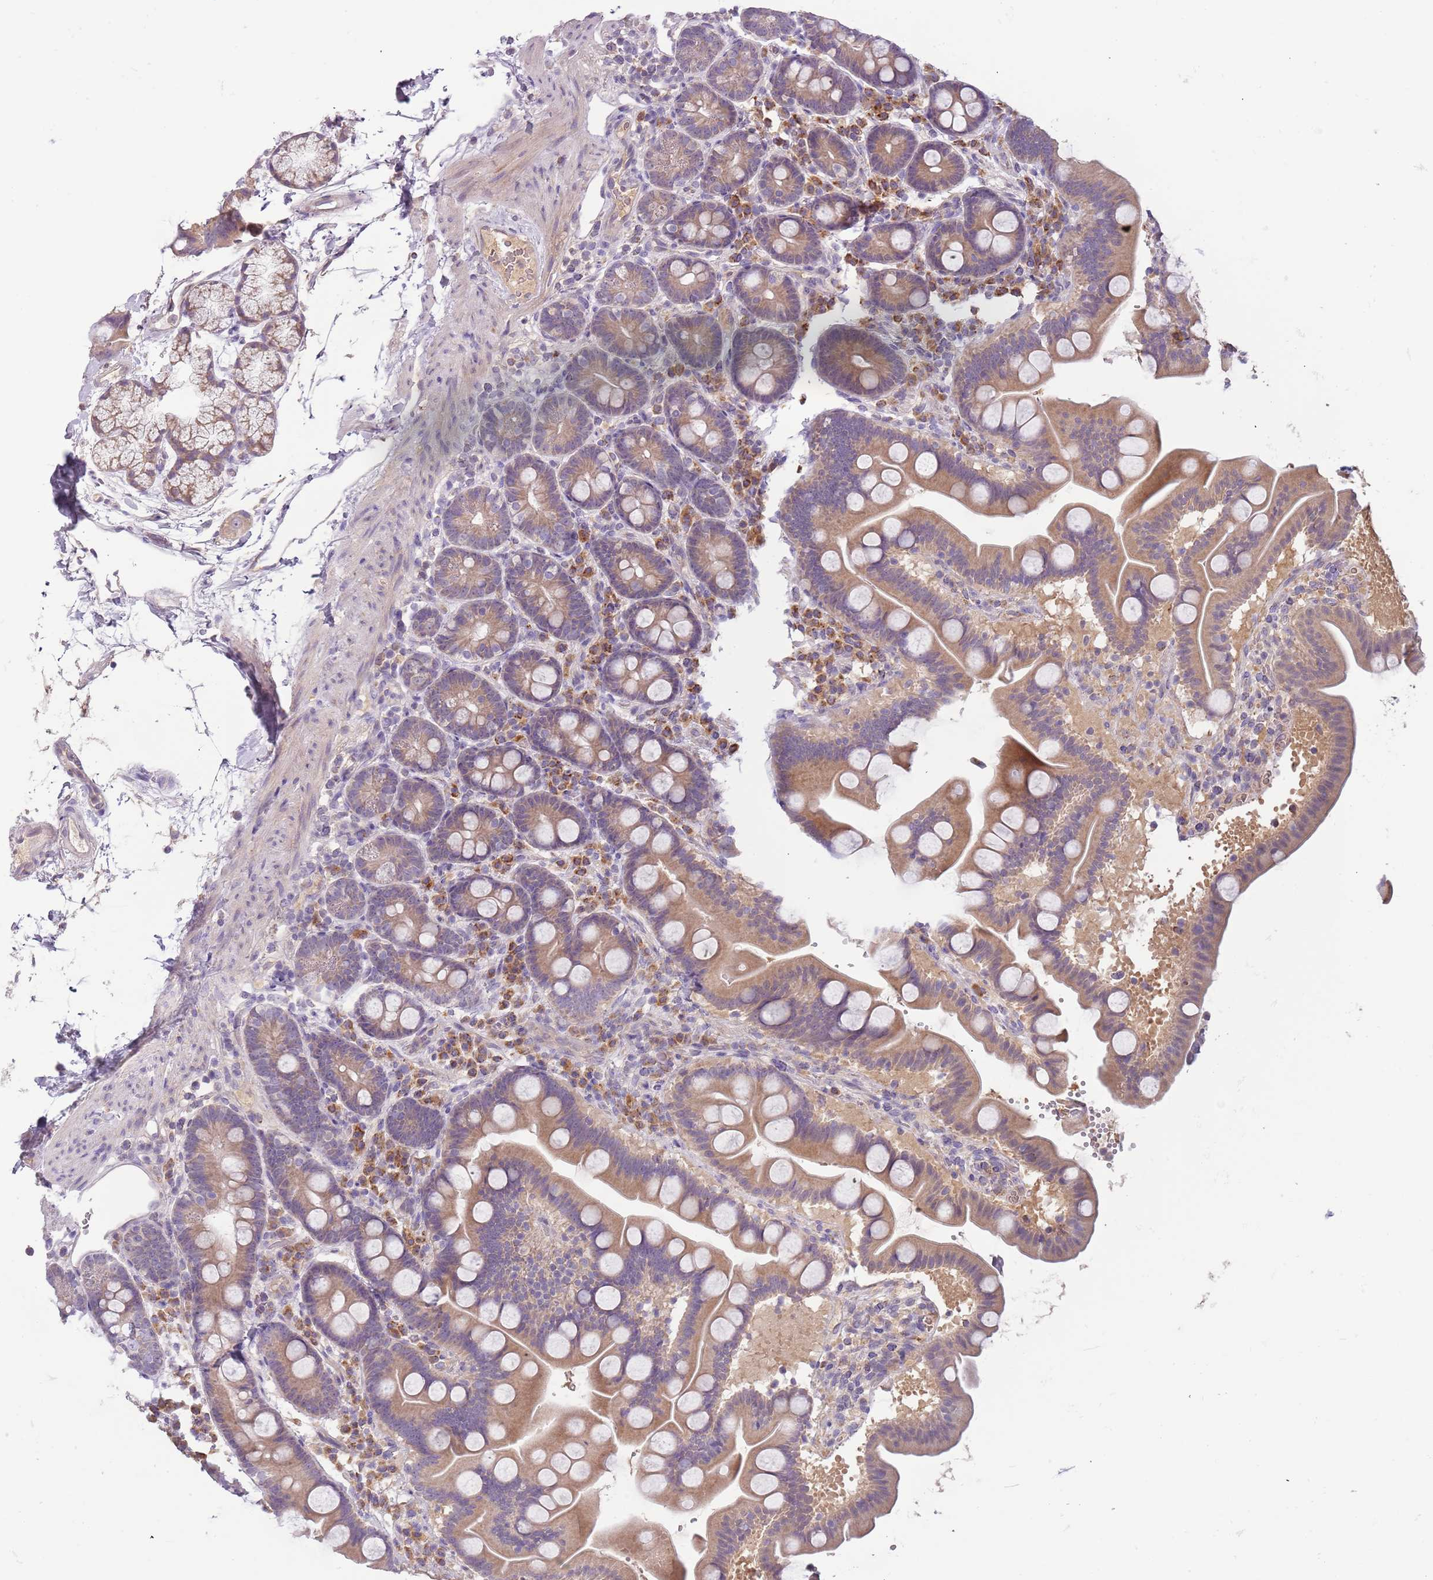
{"staining": {"intensity": "moderate", "quantity": ">75%", "location": "cytoplasmic/membranous"}, "tissue": "duodenum", "cell_type": "Glandular cells", "image_type": "normal", "snomed": [{"axis": "morphology", "description": "Normal tissue, NOS"}, {"axis": "topography", "description": "Duodenum"}], "caption": "A high-resolution micrograph shows immunohistochemistry (IHC) staining of unremarkable duodenum, which displays moderate cytoplasmic/membranous positivity in approximately >75% of glandular cells.", "gene": "FECH", "patient": {"sex": "male", "age": 54}}